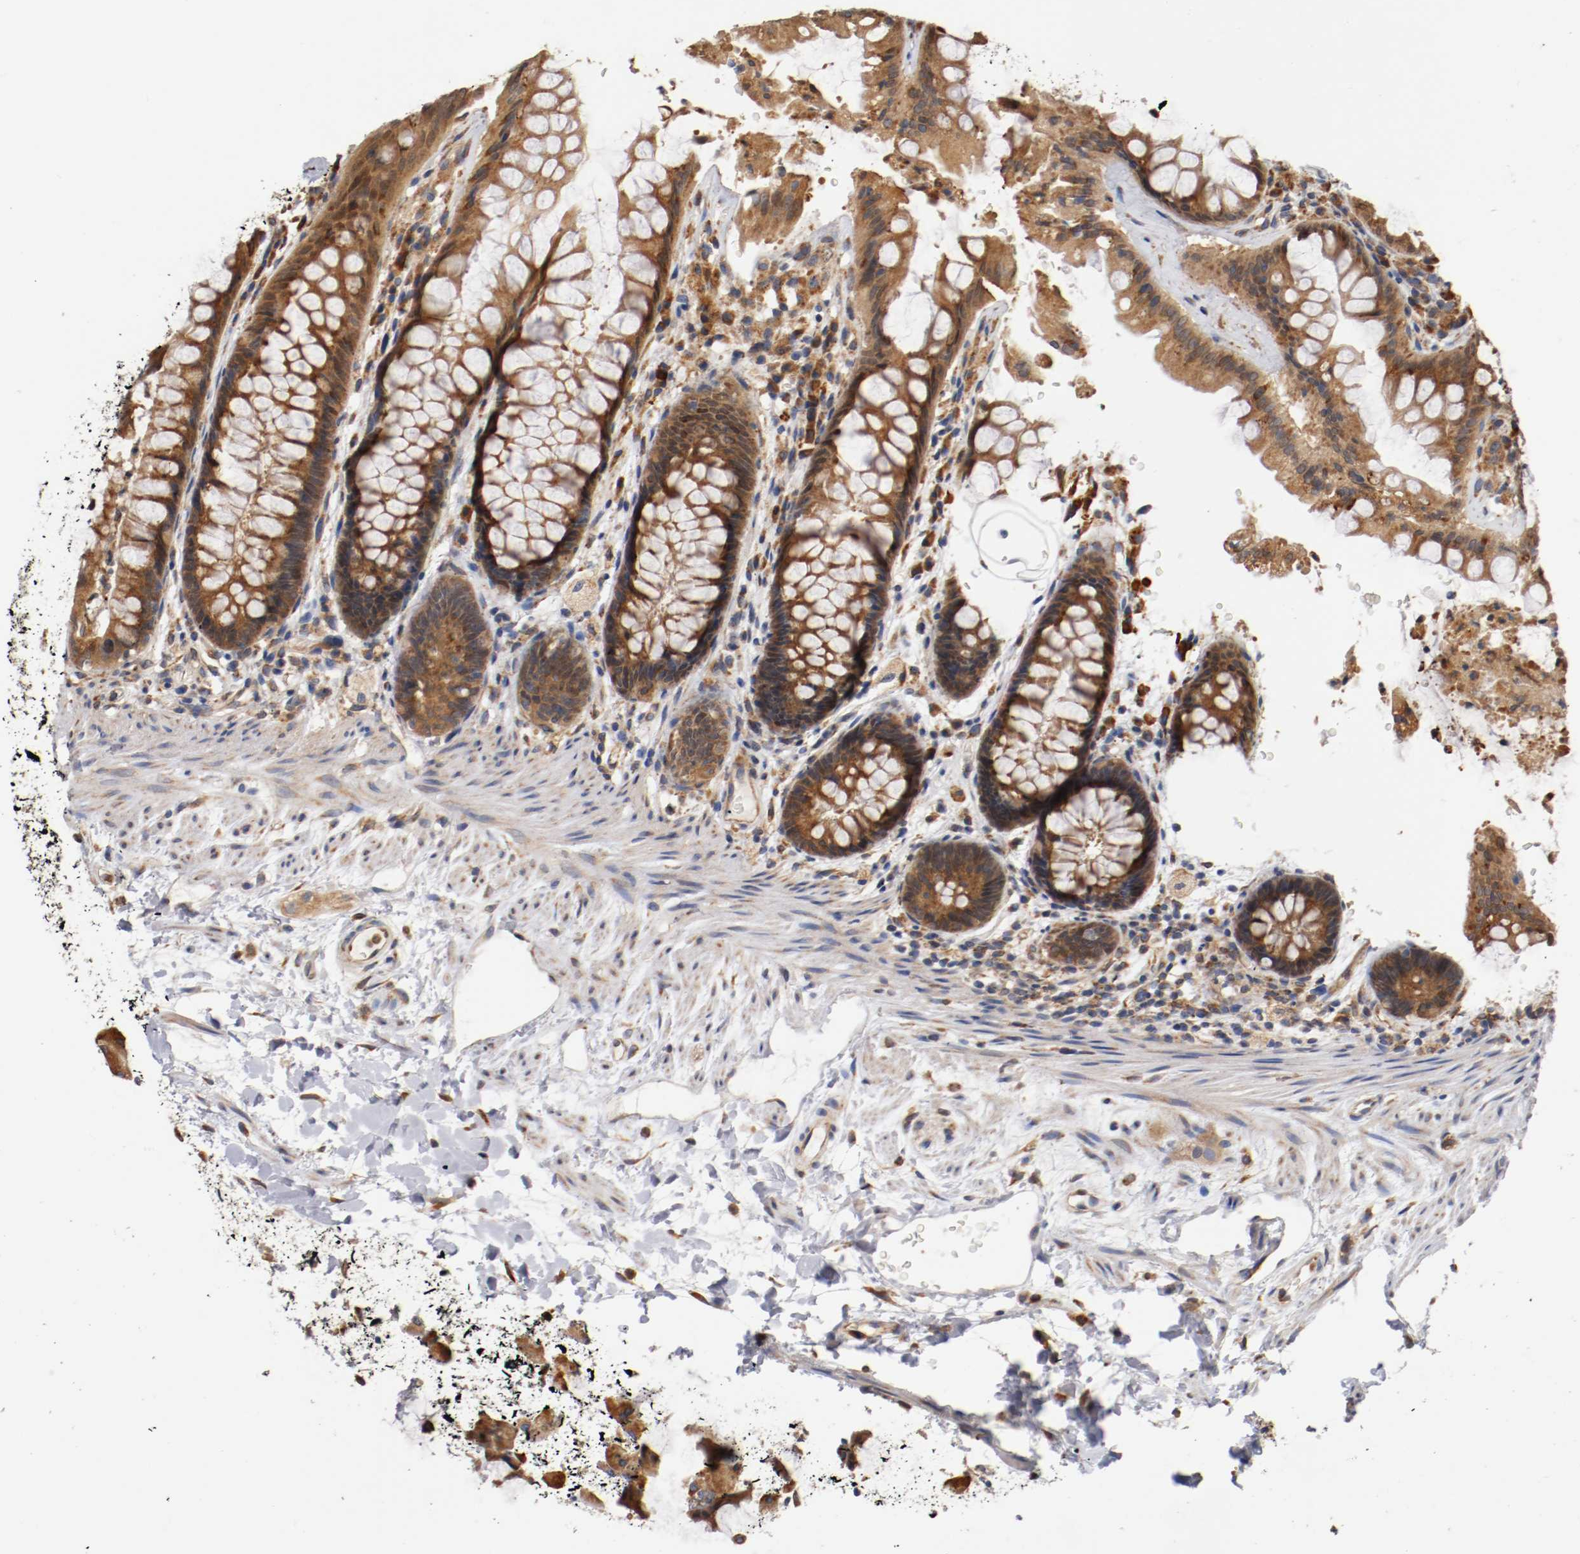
{"staining": {"intensity": "moderate", "quantity": ">75%", "location": "cytoplasmic/membranous"}, "tissue": "rectum", "cell_type": "Glandular cells", "image_type": "normal", "snomed": [{"axis": "morphology", "description": "Normal tissue, NOS"}, {"axis": "topography", "description": "Rectum"}], "caption": "This photomicrograph demonstrates immunohistochemistry (IHC) staining of benign rectum, with medium moderate cytoplasmic/membranous positivity in about >75% of glandular cells.", "gene": "TNFSF12", "patient": {"sex": "female", "age": 46}}